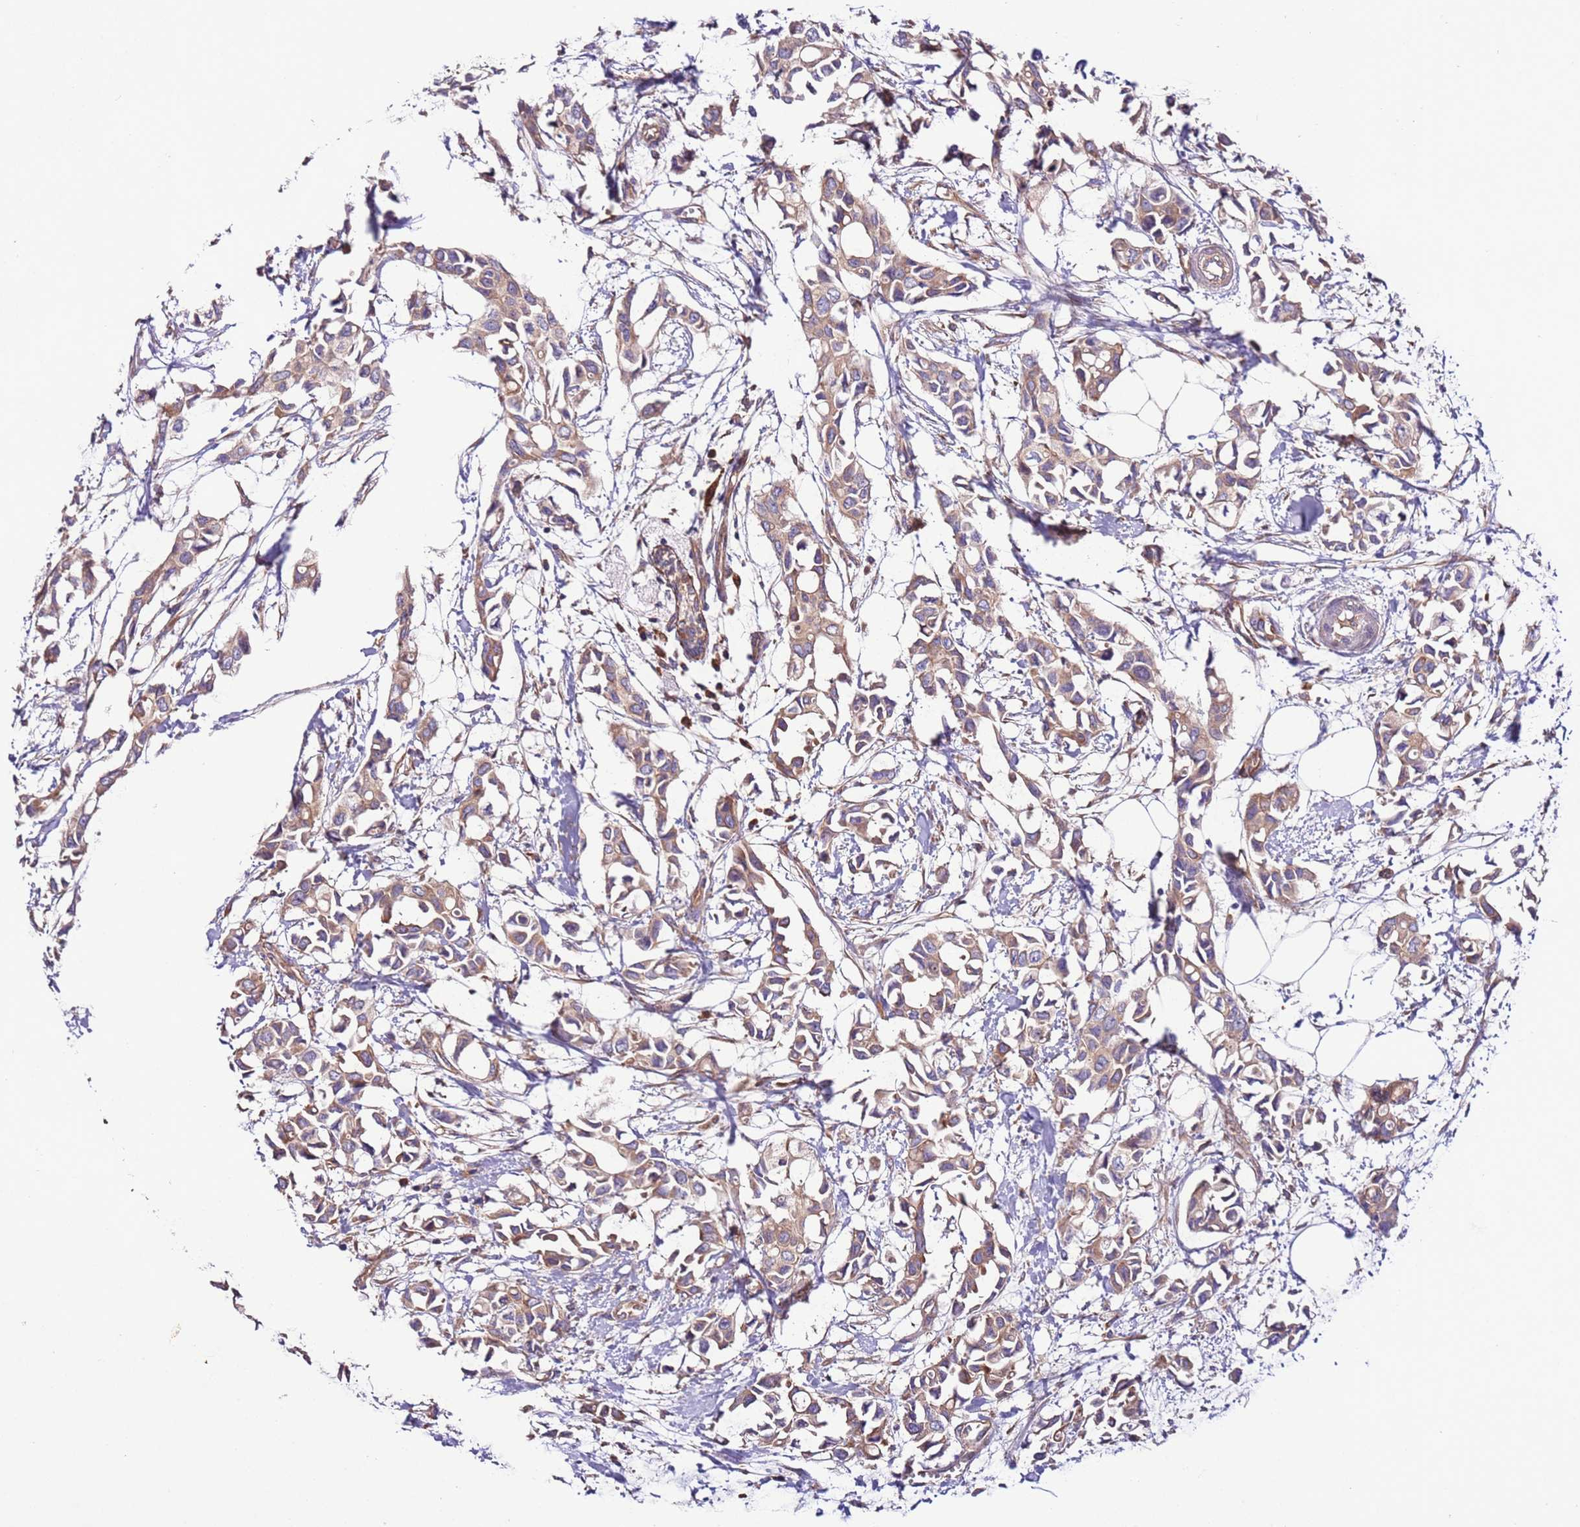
{"staining": {"intensity": "weak", "quantity": ">75%", "location": "cytoplasmic/membranous"}, "tissue": "breast cancer", "cell_type": "Tumor cells", "image_type": "cancer", "snomed": [{"axis": "morphology", "description": "Duct carcinoma"}, {"axis": "topography", "description": "Breast"}], "caption": "The immunohistochemical stain labels weak cytoplasmic/membranous positivity in tumor cells of breast cancer tissue. The protein is shown in brown color, while the nuclei are stained blue.", "gene": "SPCS1", "patient": {"sex": "female", "age": 41}}